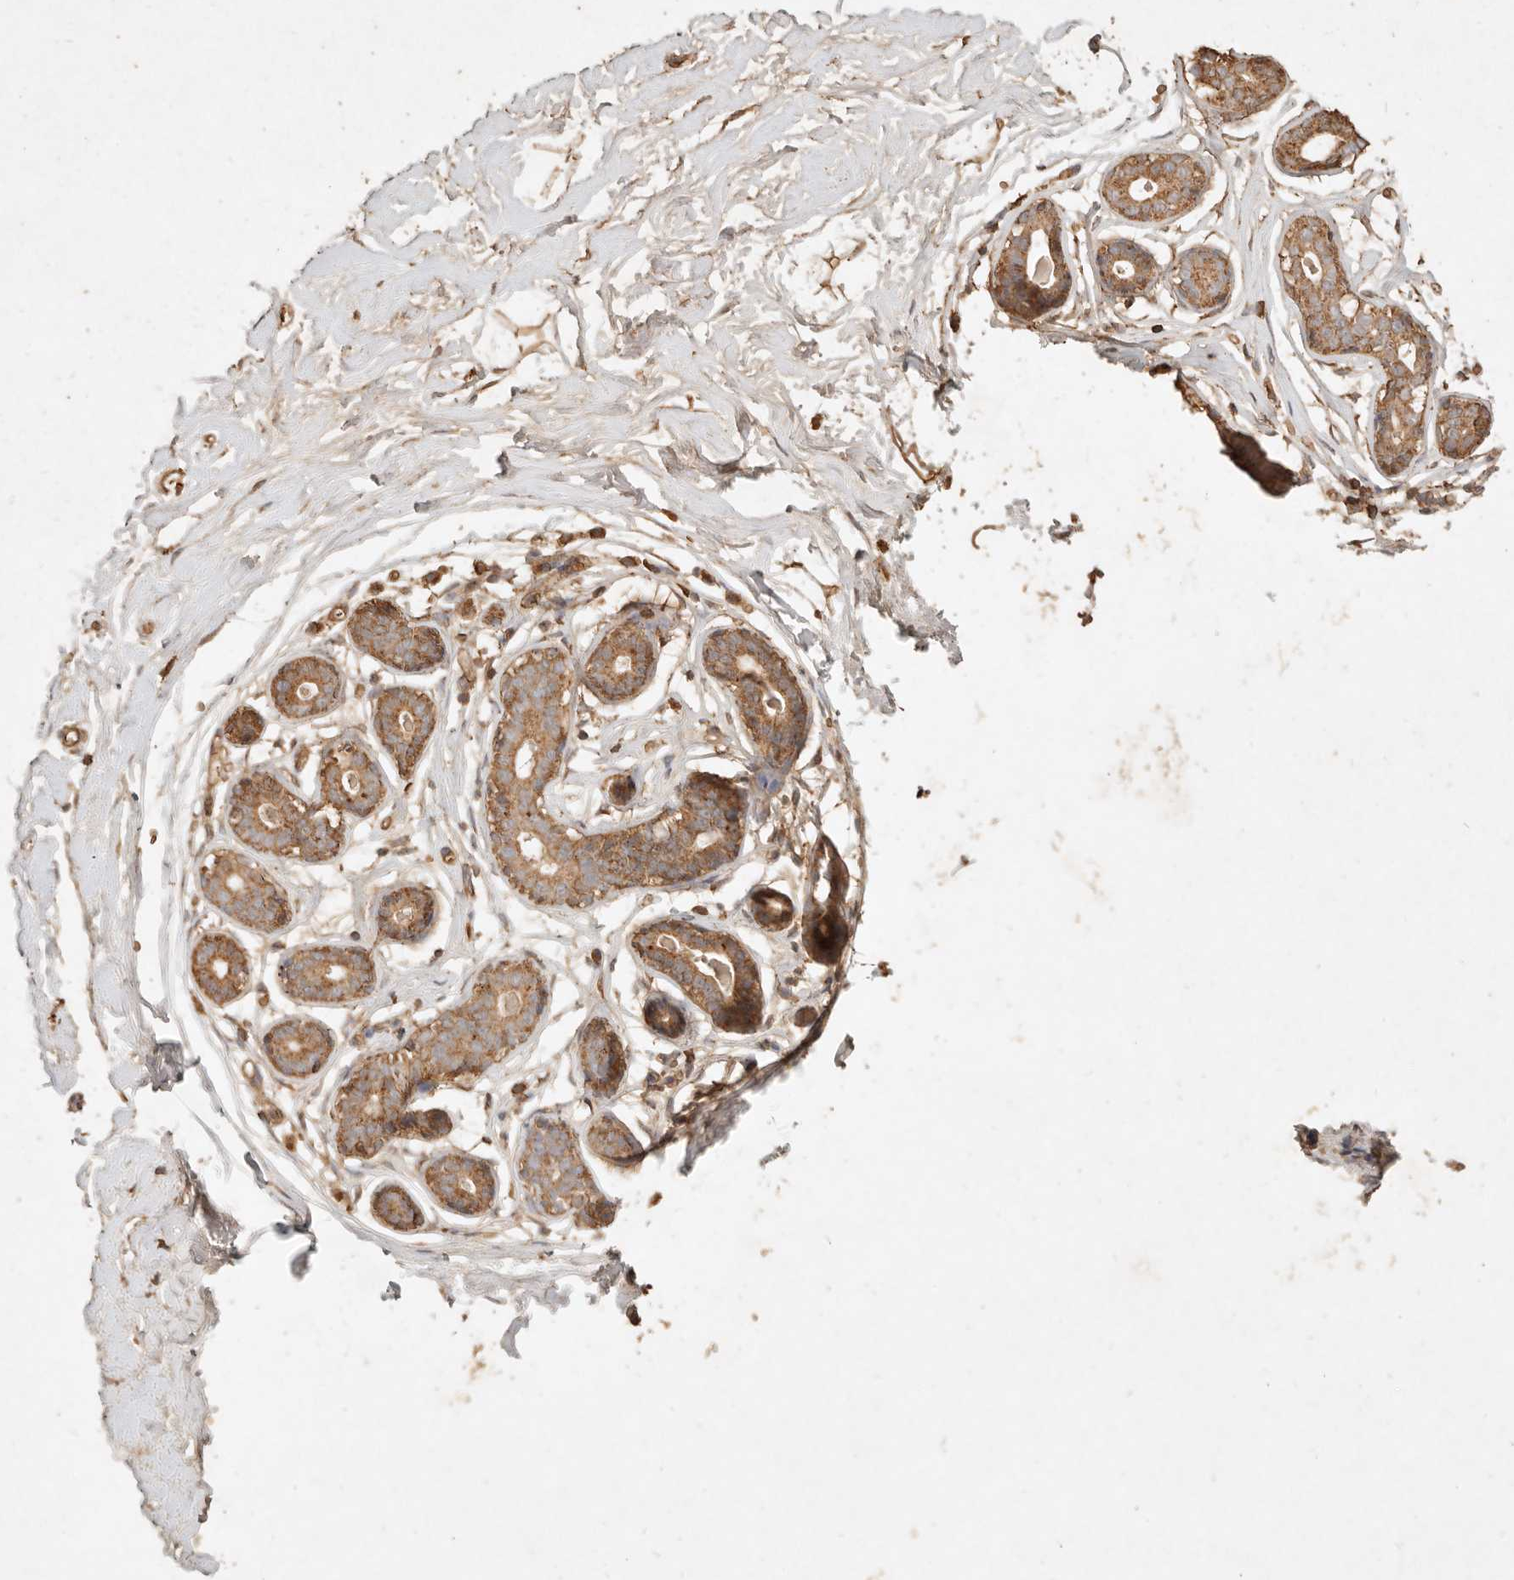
{"staining": {"intensity": "moderate", "quantity": ">75%", "location": "cytoplasmic/membranous"}, "tissue": "breast", "cell_type": "Adipocytes", "image_type": "normal", "snomed": [{"axis": "morphology", "description": "Normal tissue, NOS"}, {"axis": "morphology", "description": "Adenoma, NOS"}, {"axis": "topography", "description": "Breast"}], "caption": "A brown stain labels moderate cytoplasmic/membranous staining of a protein in adipocytes of normal human breast. Nuclei are stained in blue.", "gene": "FAM180B", "patient": {"sex": "female", "age": 23}}